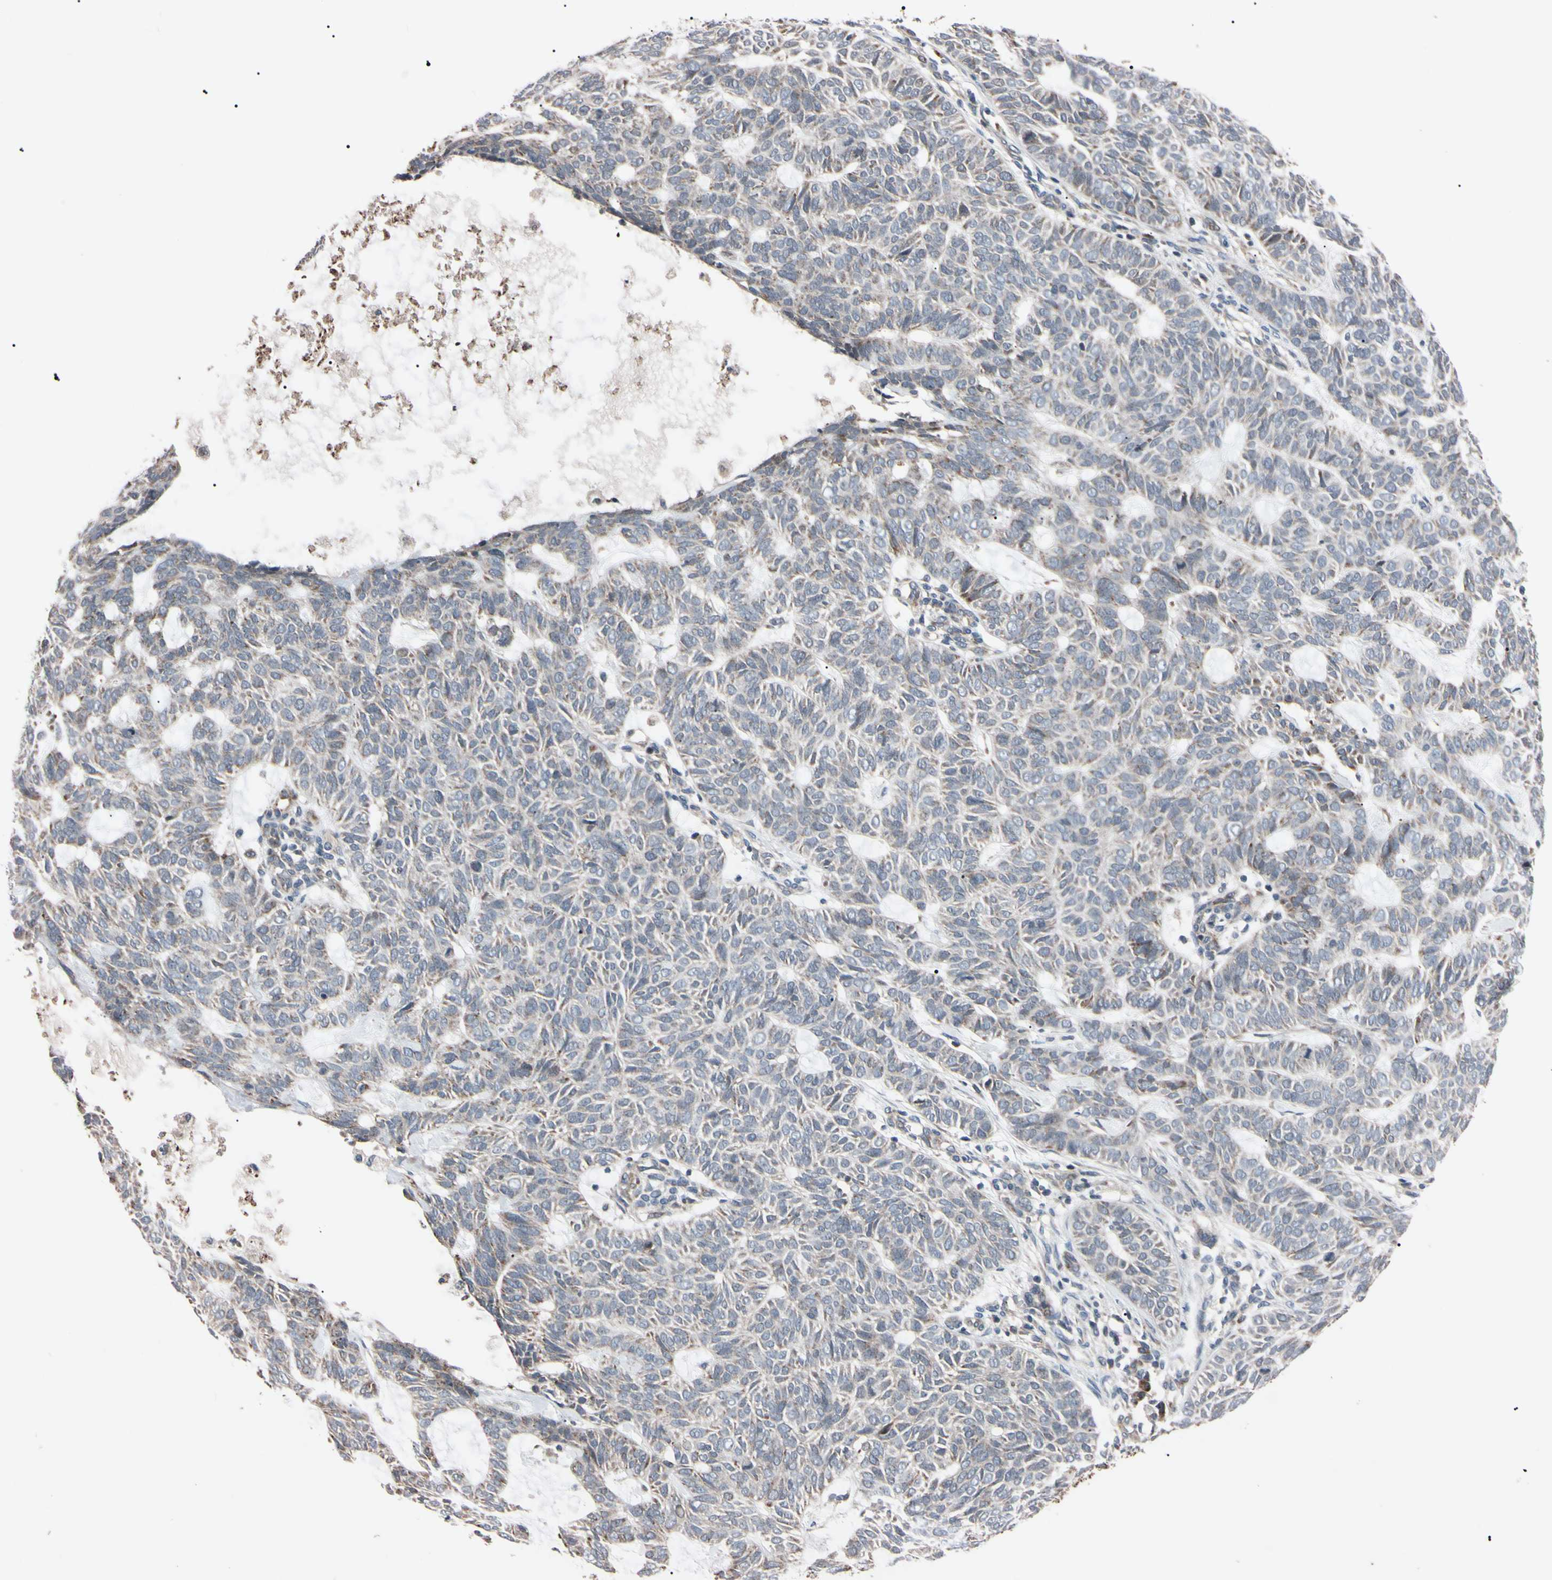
{"staining": {"intensity": "negative", "quantity": "none", "location": "none"}, "tissue": "skin cancer", "cell_type": "Tumor cells", "image_type": "cancer", "snomed": [{"axis": "morphology", "description": "Basal cell carcinoma"}, {"axis": "topography", "description": "Skin"}], "caption": "Protein analysis of skin cancer (basal cell carcinoma) shows no significant expression in tumor cells.", "gene": "TNFRSF1A", "patient": {"sex": "male", "age": 87}}